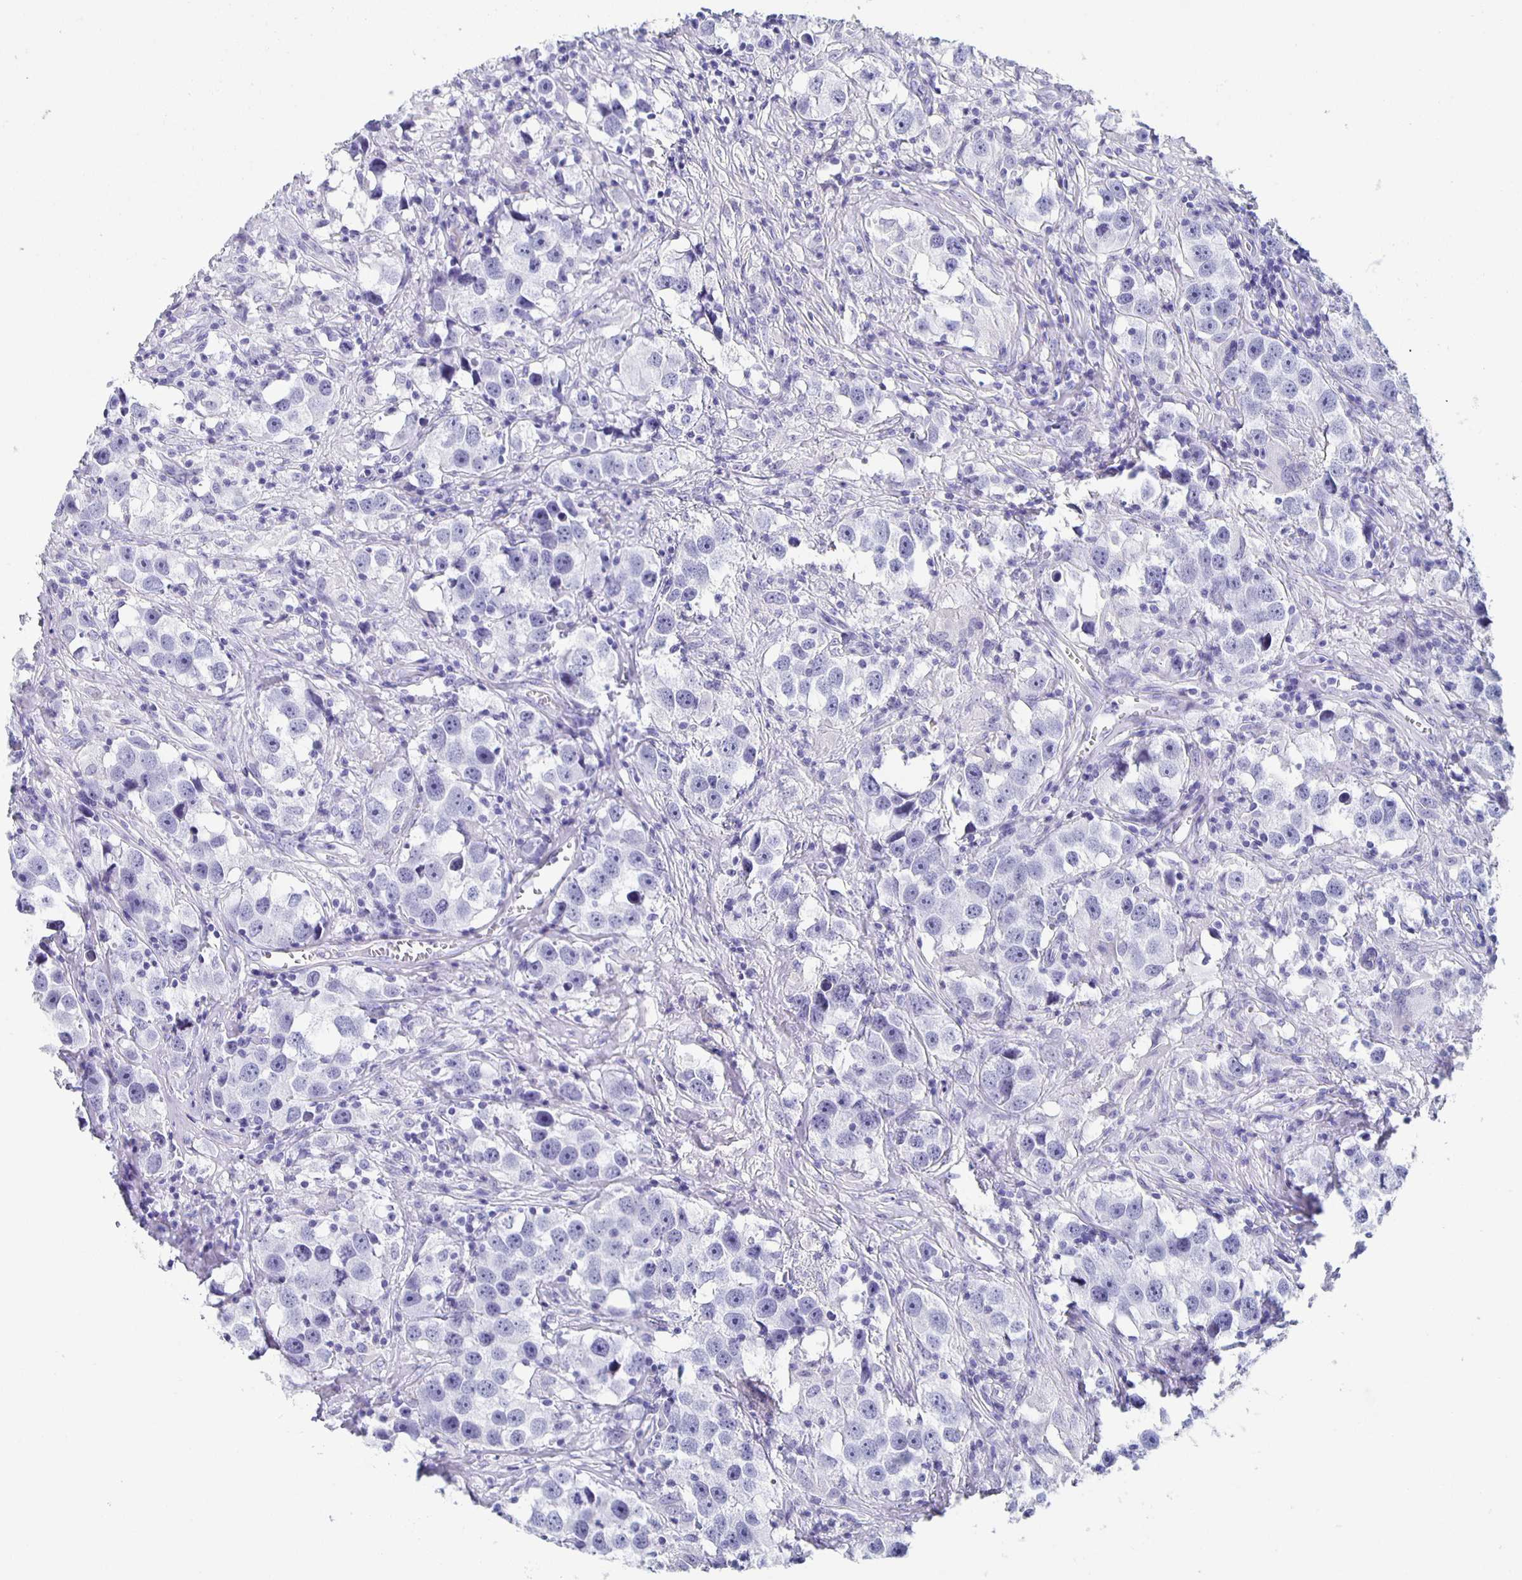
{"staining": {"intensity": "negative", "quantity": "none", "location": "none"}, "tissue": "testis cancer", "cell_type": "Tumor cells", "image_type": "cancer", "snomed": [{"axis": "morphology", "description": "Seminoma, NOS"}, {"axis": "topography", "description": "Testis"}], "caption": "High power microscopy histopathology image of an immunohistochemistry photomicrograph of seminoma (testis), revealing no significant positivity in tumor cells.", "gene": "CCDC17", "patient": {"sex": "male", "age": 49}}